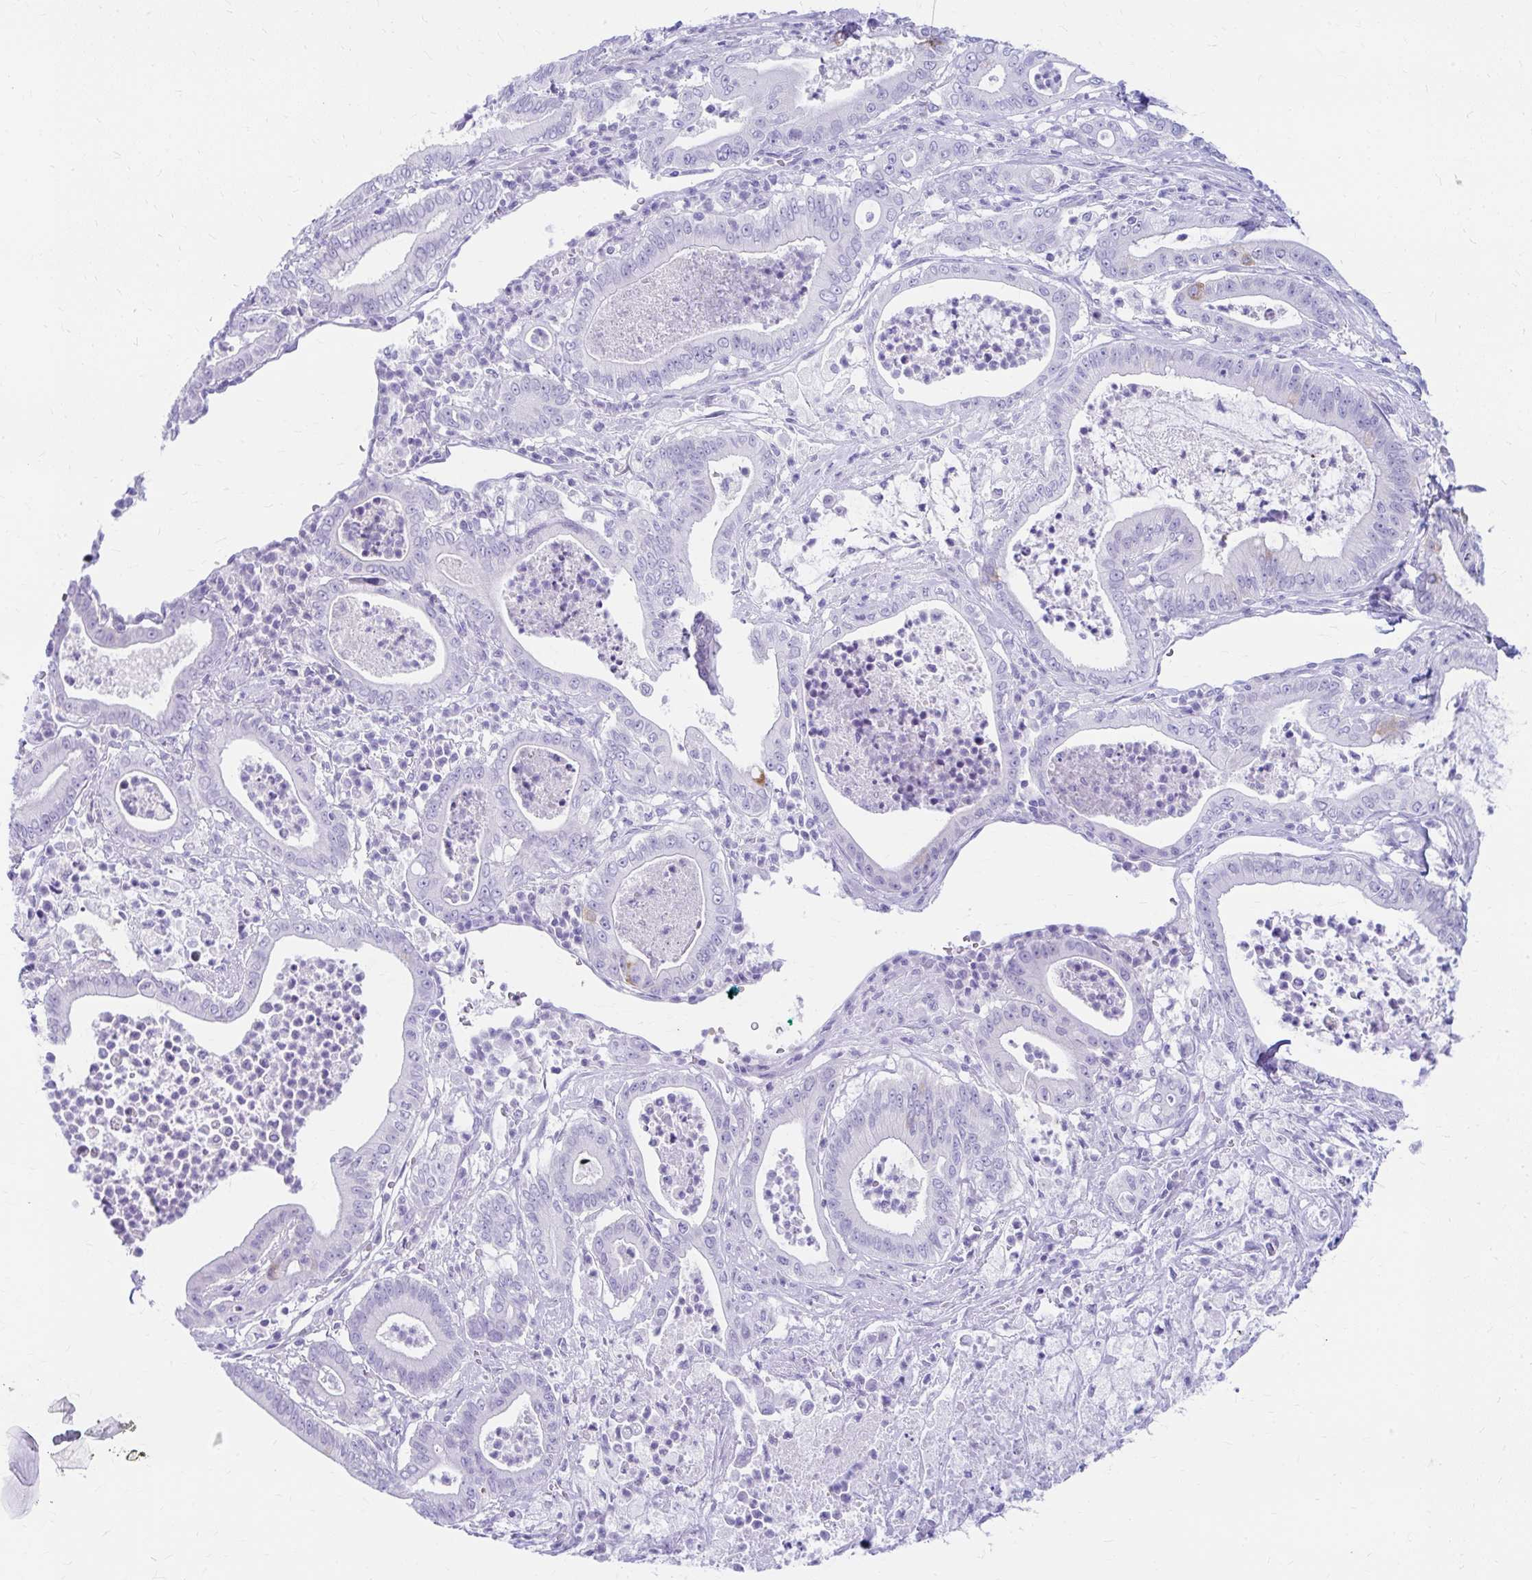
{"staining": {"intensity": "negative", "quantity": "none", "location": "none"}, "tissue": "pancreatic cancer", "cell_type": "Tumor cells", "image_type": "cancer", "snomed": [{"axis": "morphology", "description": "Adenocarcinoma, NOS"}, {"axis": "topography", "description": "Pancreas"}], "caption": "Image shows no protein positivity in tumor cells of pancreatic adenocarcinoma tissue.", "gene": "NSG2", "patient": {"sex": "male", "age": 71}}